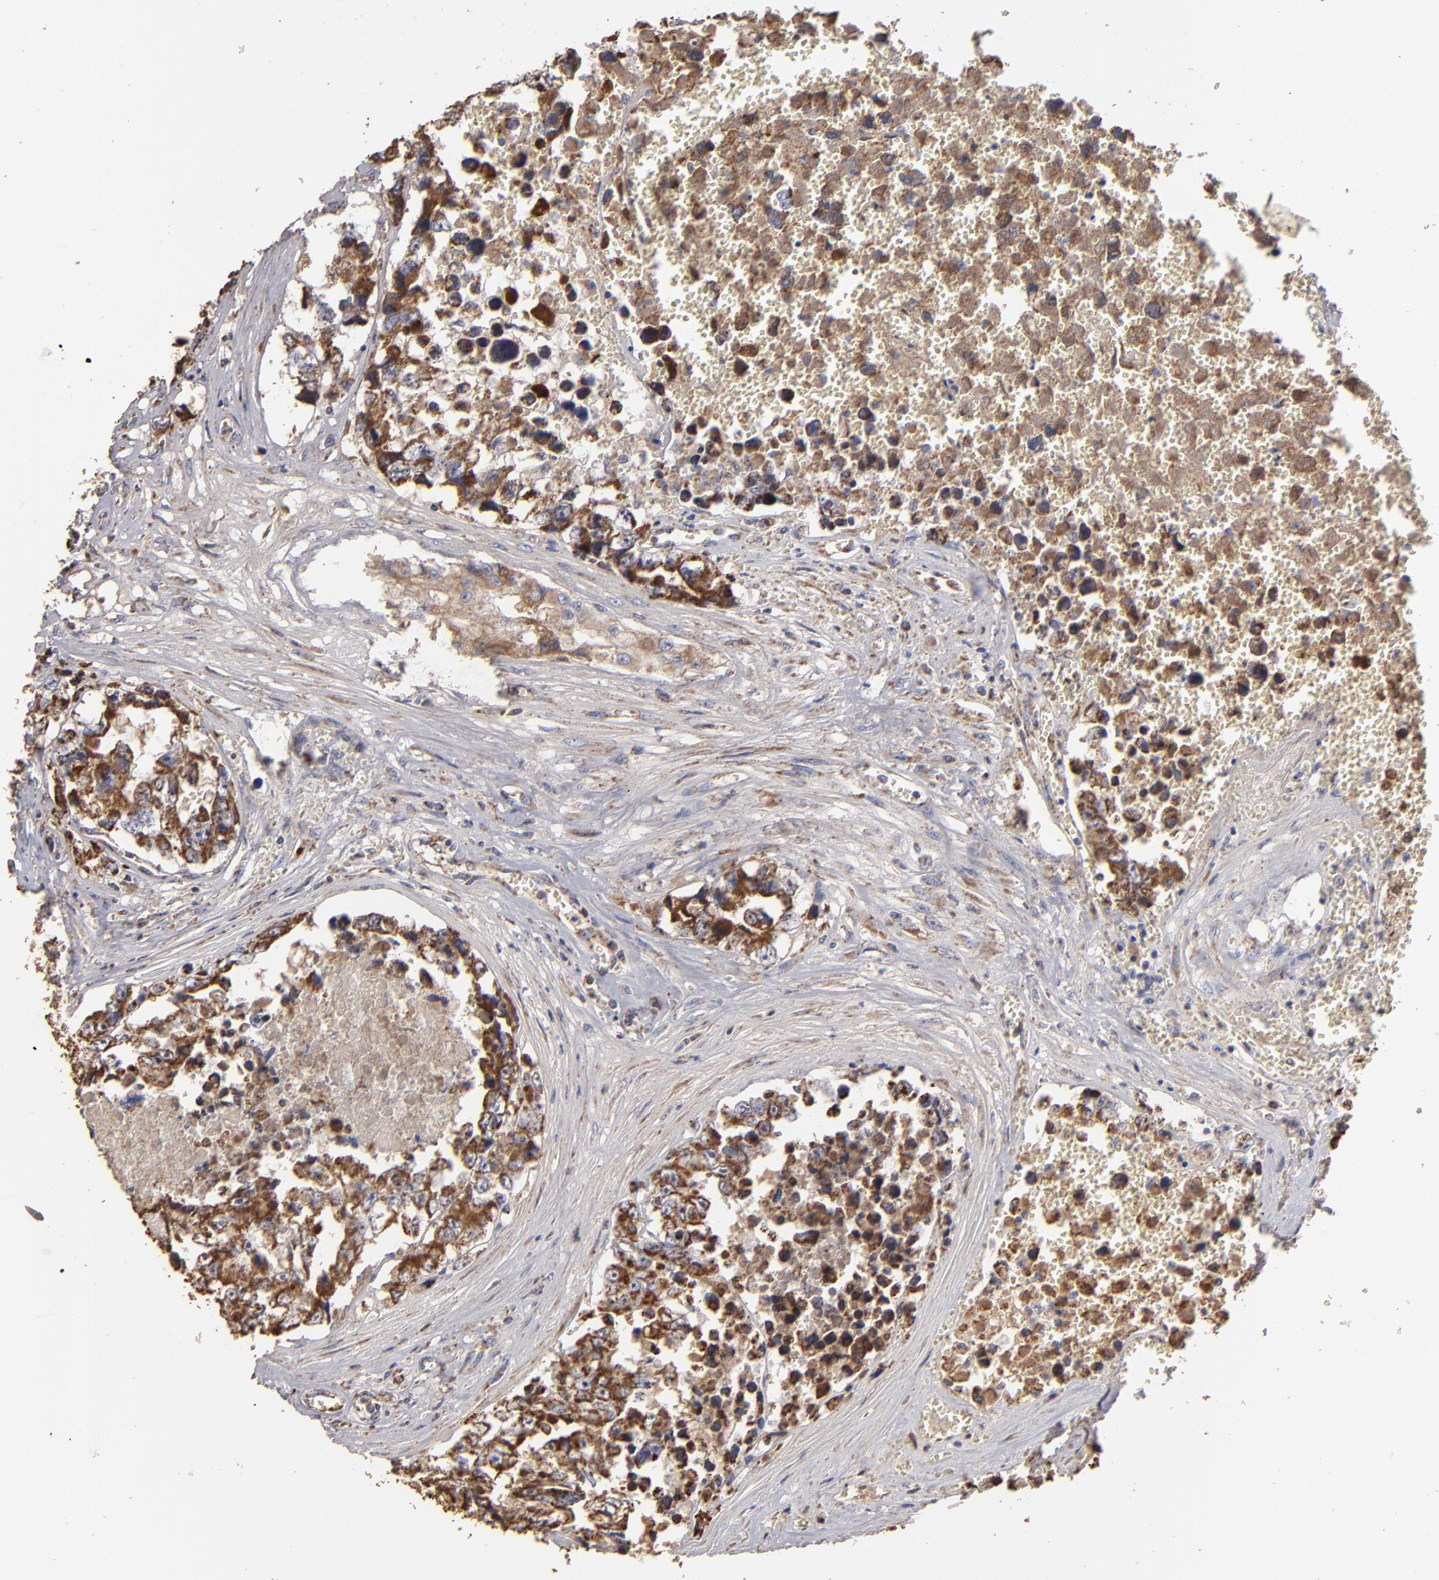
{"staining": {"intensity": "strong", "quantity": ">75%", "location": "cytoplasmic/membranous"}, "tissue": "testis cancer", "cell_type": "Tumor cells", "image_type": "cancer", "snomed": [{"axis": "morphology", "description": "Carcinoma, Embryonal, NOS"}, {"axis": "topography", "description": "Testis"}], "caption": "This histopathology image displays embryonal carcinoma (testis) stained with IHC to label a protein in brown. The cytoplasmic/membranous of tumor cells show strong positivity for the protein. Nuclei are counter-stained blue.", "gene": "CFB", "patient": {"sex": "male", "age": 31}}